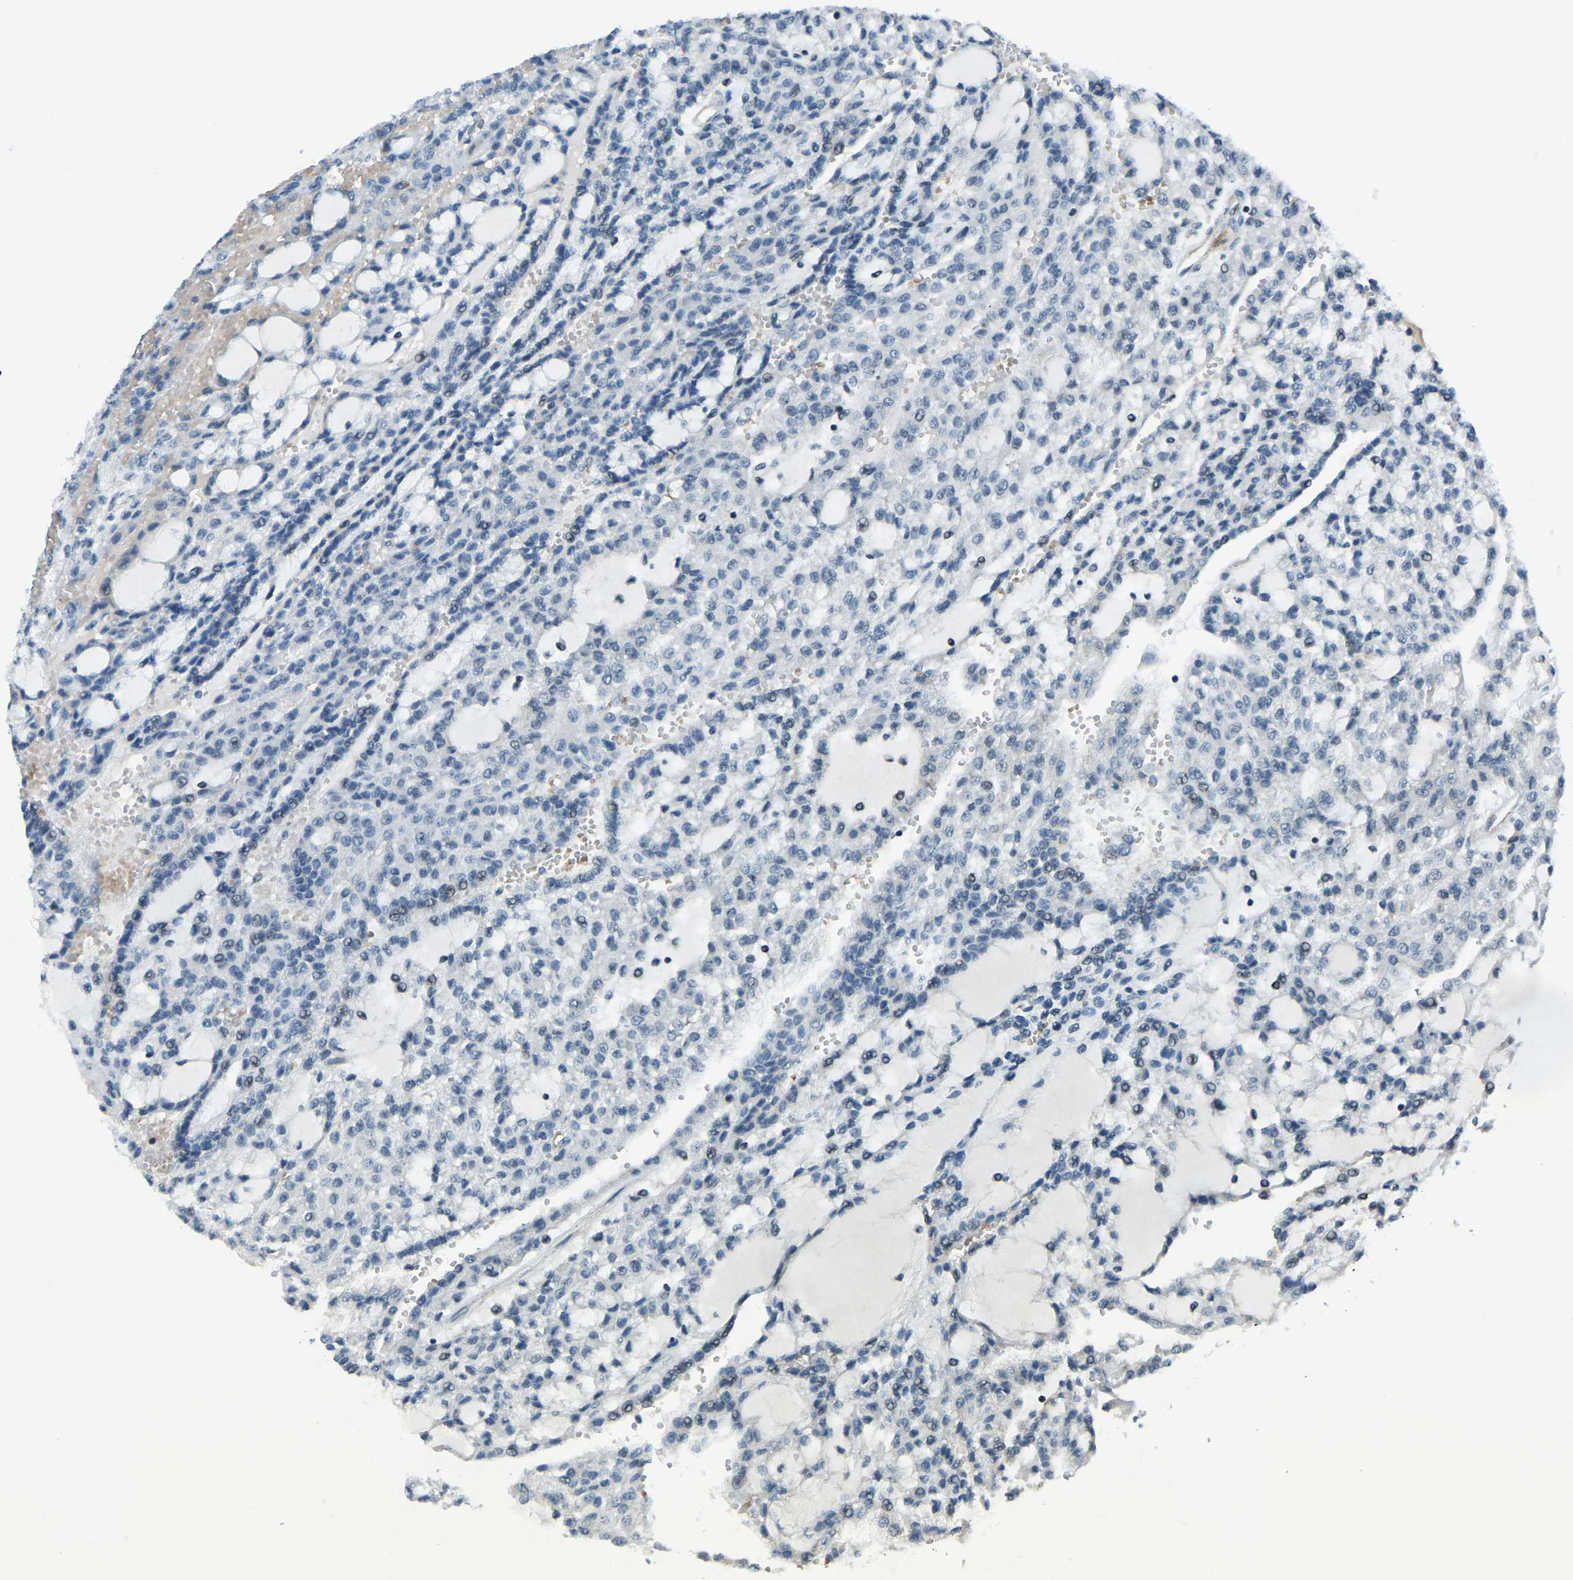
{"staining": {"intensity": "negative", "quantity": "none", "location": "none"}, "tissue": "renal cancer", "cell_type": "Tumor cells", "image_type": "cancer", "snomed": [{"axis": "morphology", "description": "Adenocarcinoma, NOS"}, {"axis": "topography", "description": "Kidney"}], "caption": "Renal adenocarcinoma was stained to show a protein in brown. There is no significant staining in tumor cells. The staining is performed using DAB brown chromogen with nuclei counter-stained in using hematoxylin.", "gene": "PRCC", "patient": {"sex": "male", "age": 63}}